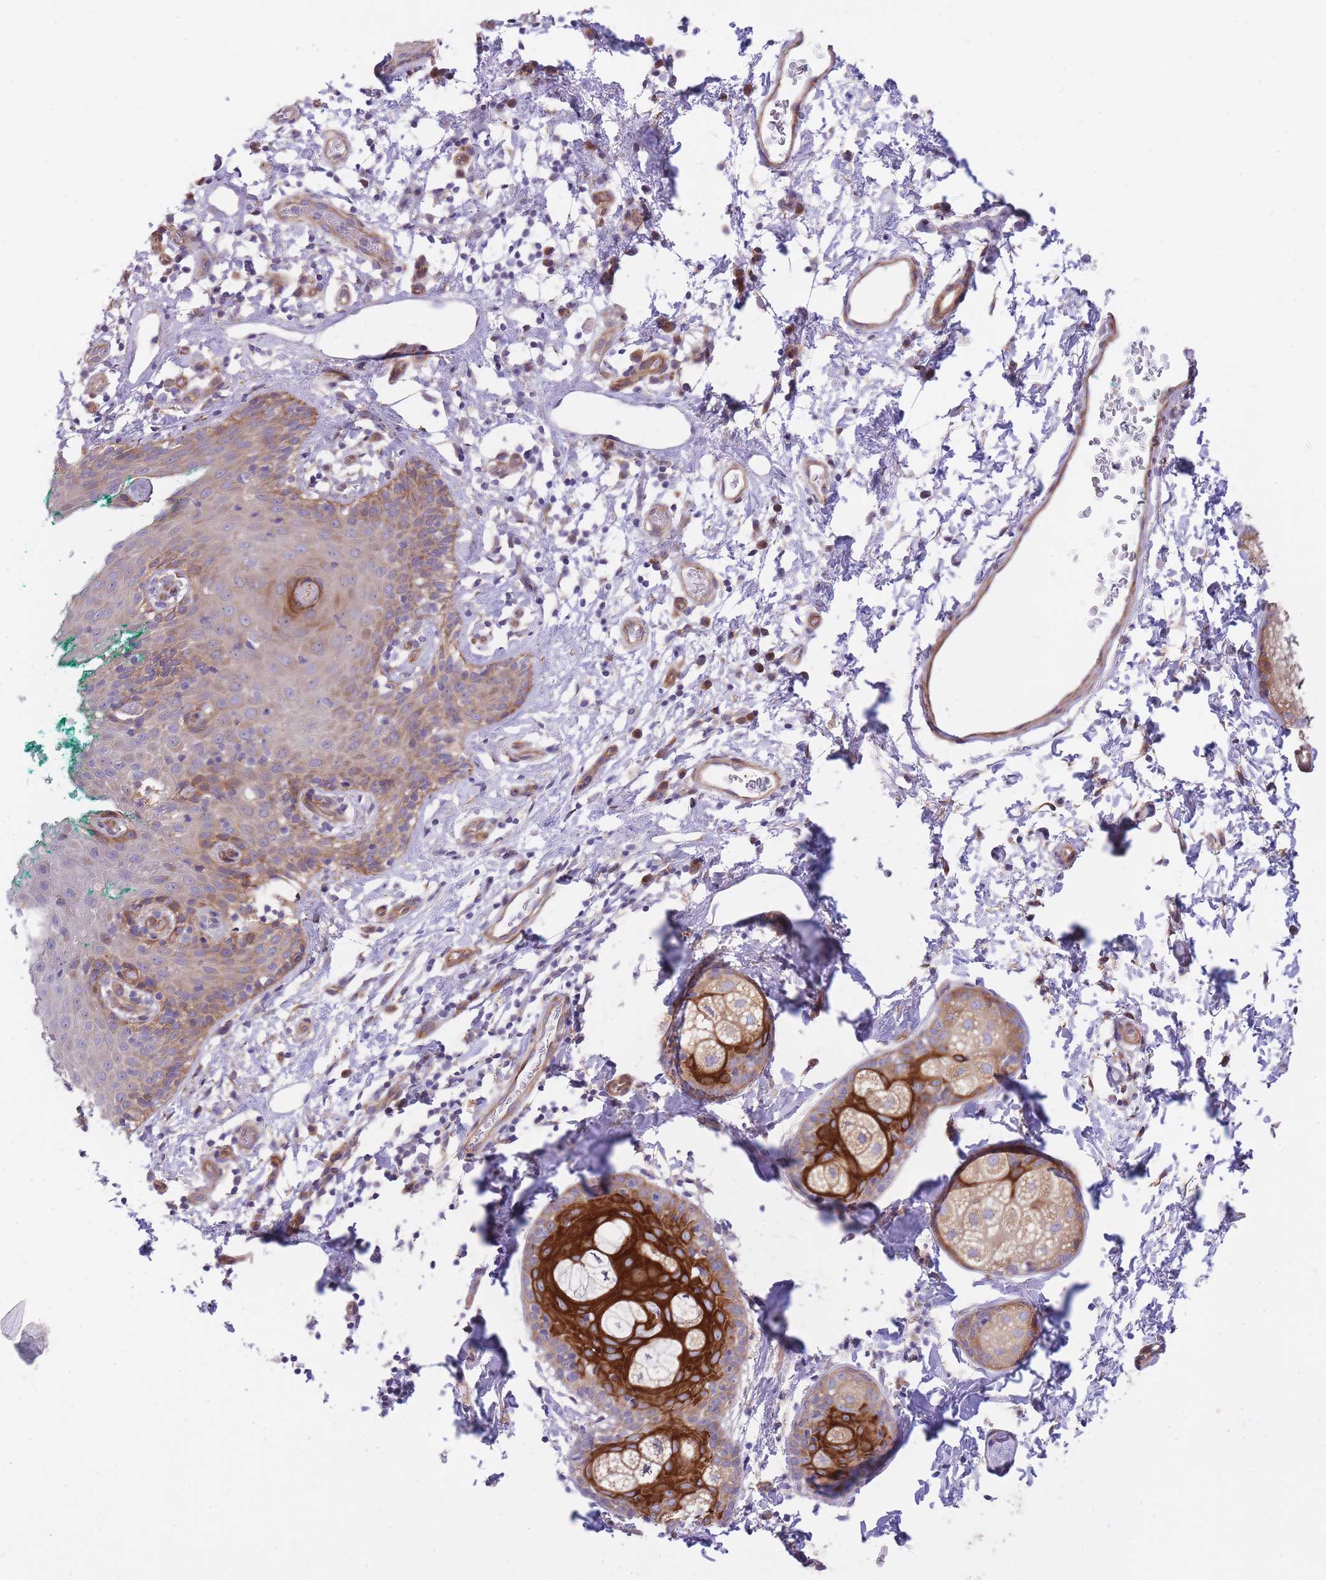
{"staining": {"intensity": "moderate", "quantity": "25%-75%", "location": "cytoplasmic/membranous"}, "tissue": "skin", "cell_type": "Epidermal cells", "image_type": "normal", "snomed": [{"axis": "morphology", "description": "Normal tissue, NOS"}, {"axis": "topography", "description": "Vulva"}], "caption": "Immunohistochemical staining of unremarkable skin reveals 25%-75% levels of moderate cytoplasmic/membranous protein staining in approximately 25%-75% of epidermal cells. (IHC, brightfield microscopy, high magnification).", "gene": "CHAC1", "patient": {"sex": "female", "age": 66}}